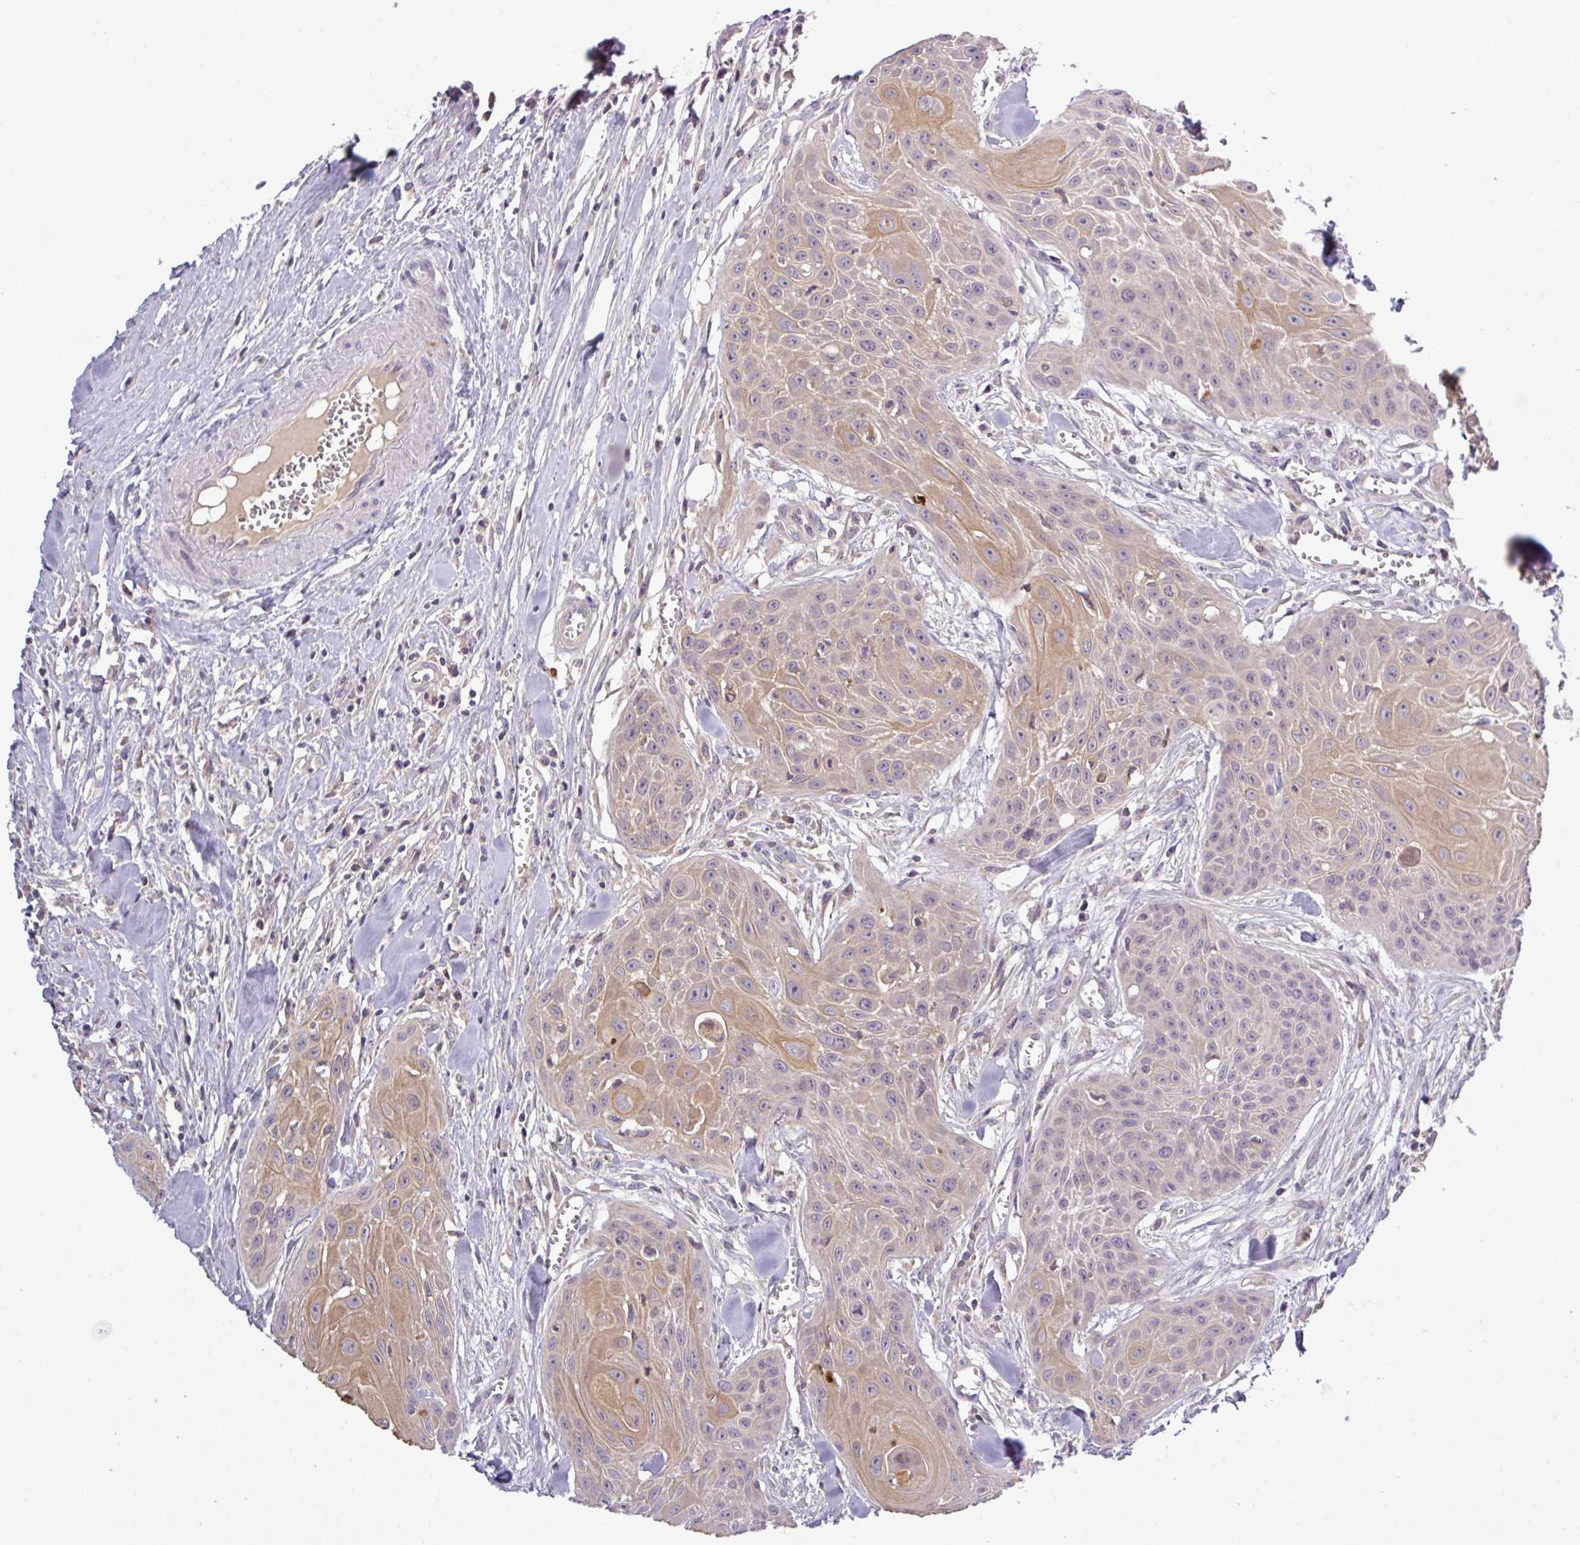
{"staining": {"intensity": "moderate", "quantity": ">75%", "location": "cytoplasmic/membranous"}, "tissue": "head and neck cancer", "cell_type": "Tumor cells", "image_type": "cancer", "snomed": [{"axis": "morphology", "description": "Squamous cell carcinoma, NOS"}, {"axis": "topography", "description": "Lymph node"}, {"axis": "topography", "description": "Salivary gland"}, {"axis": "topography", "description": "Head-Neck"}], "caption": "Head and neck cancer (squamous cell carcinoma) stained with a protein marker demonstrates moderate staining in tumor cells.", "gene": "TMEM62", "patient": {"sex": "female", "age": 74}}